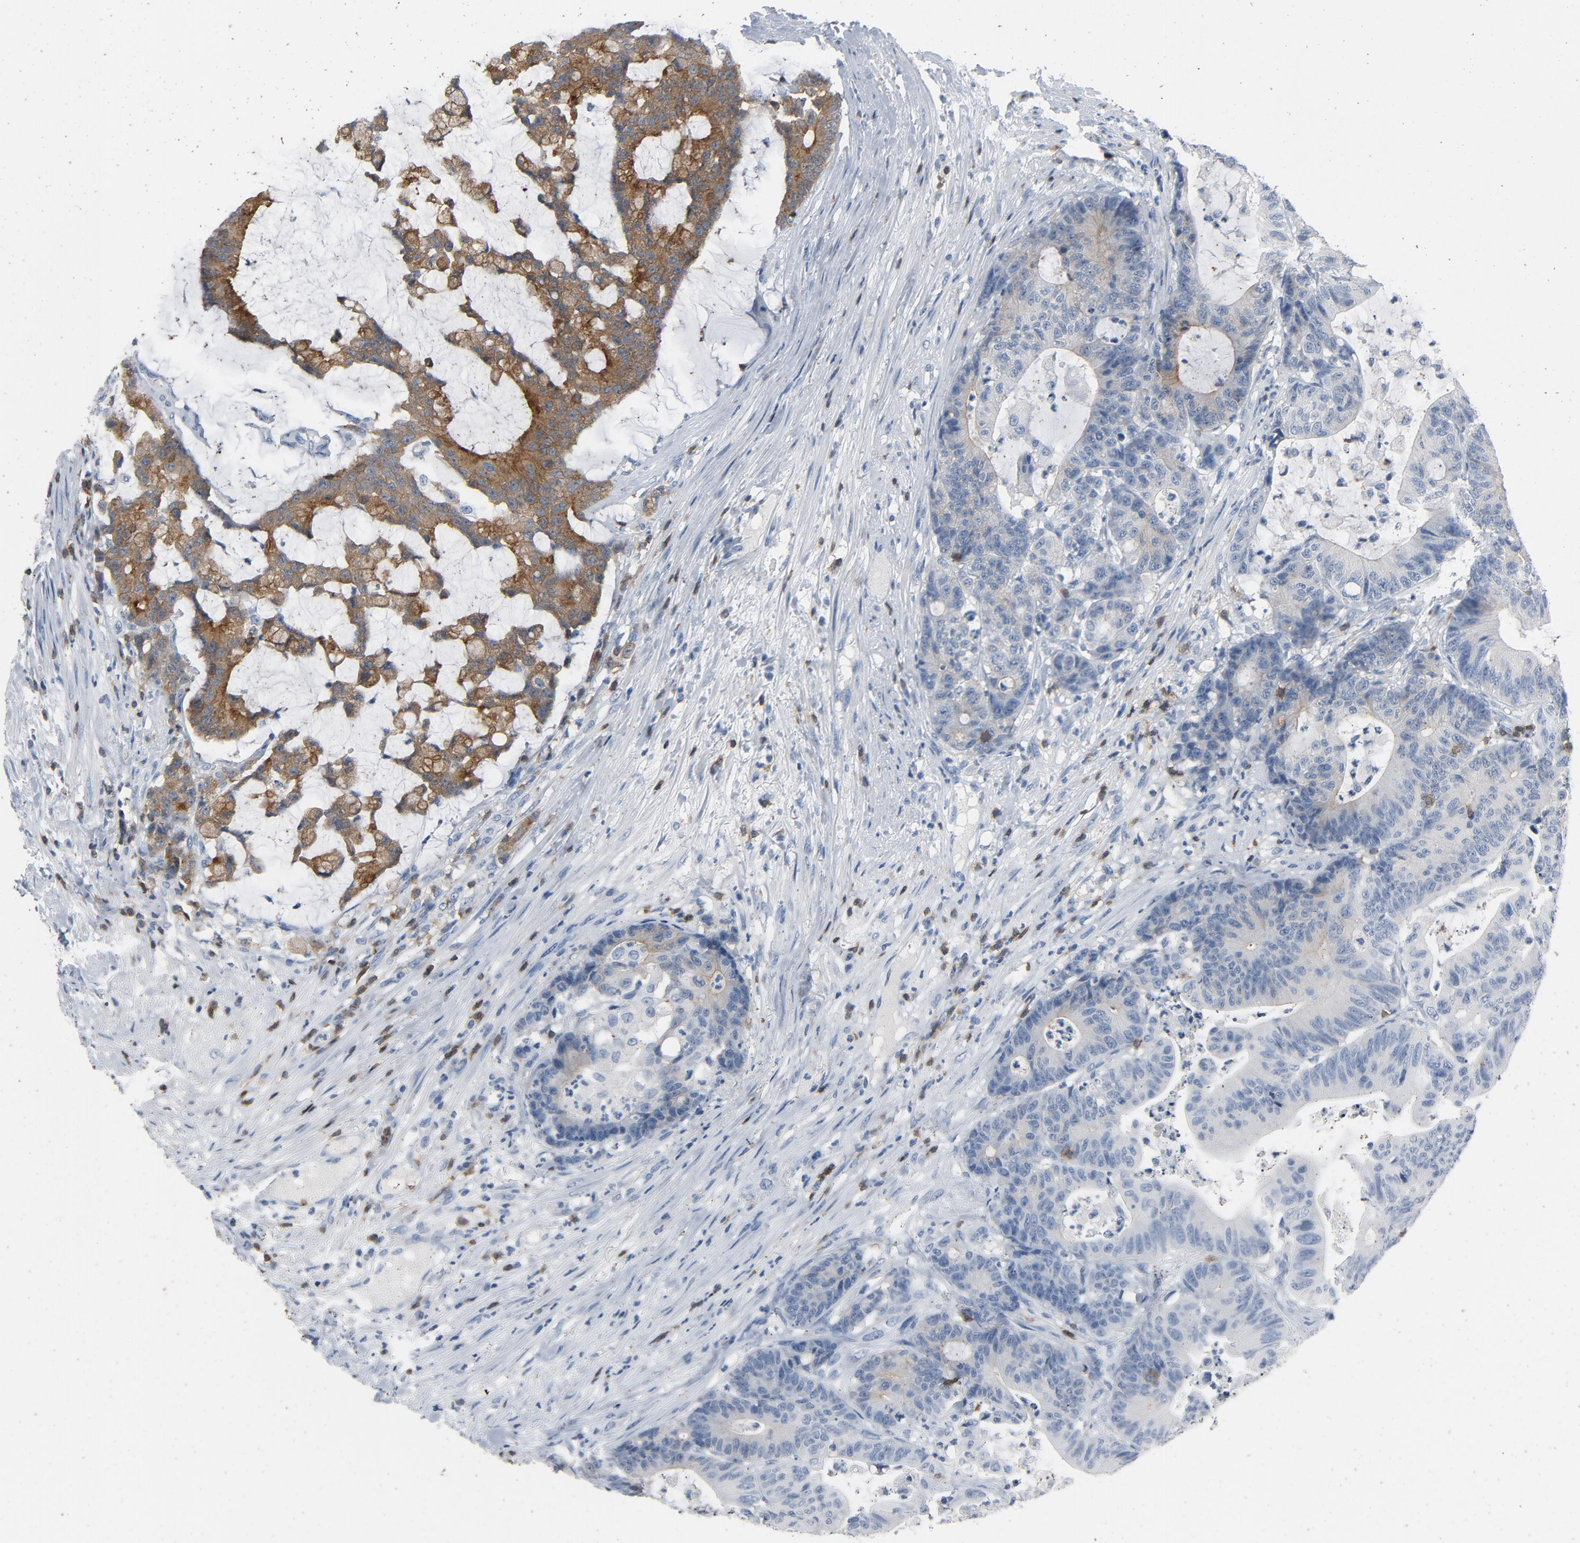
{"staining": {"intensity": "moderate", "quantity": "25%-75%", "location": "cytoplasmic/membranous"}, "tissue": "colorectal cancer", "cell_type": "Tumor cells", "image_type": "cancer", "snomed": [{"axis": "morphology", "description": "Adenocarcinoma, NOS"}, {"axis": "topography", "description": "Colon"}], "caption": "A medium amount of moderate cytoplasmic/membranous staining is seen in about 25%-75% of tumor cells in colorectal cancer (adenocarcinoma) tissue. (brown staining indicates protein expression, while blue staining denotes nuclei).", "gene": "LCK", "patient": {"sex": "female", "age": 84}}